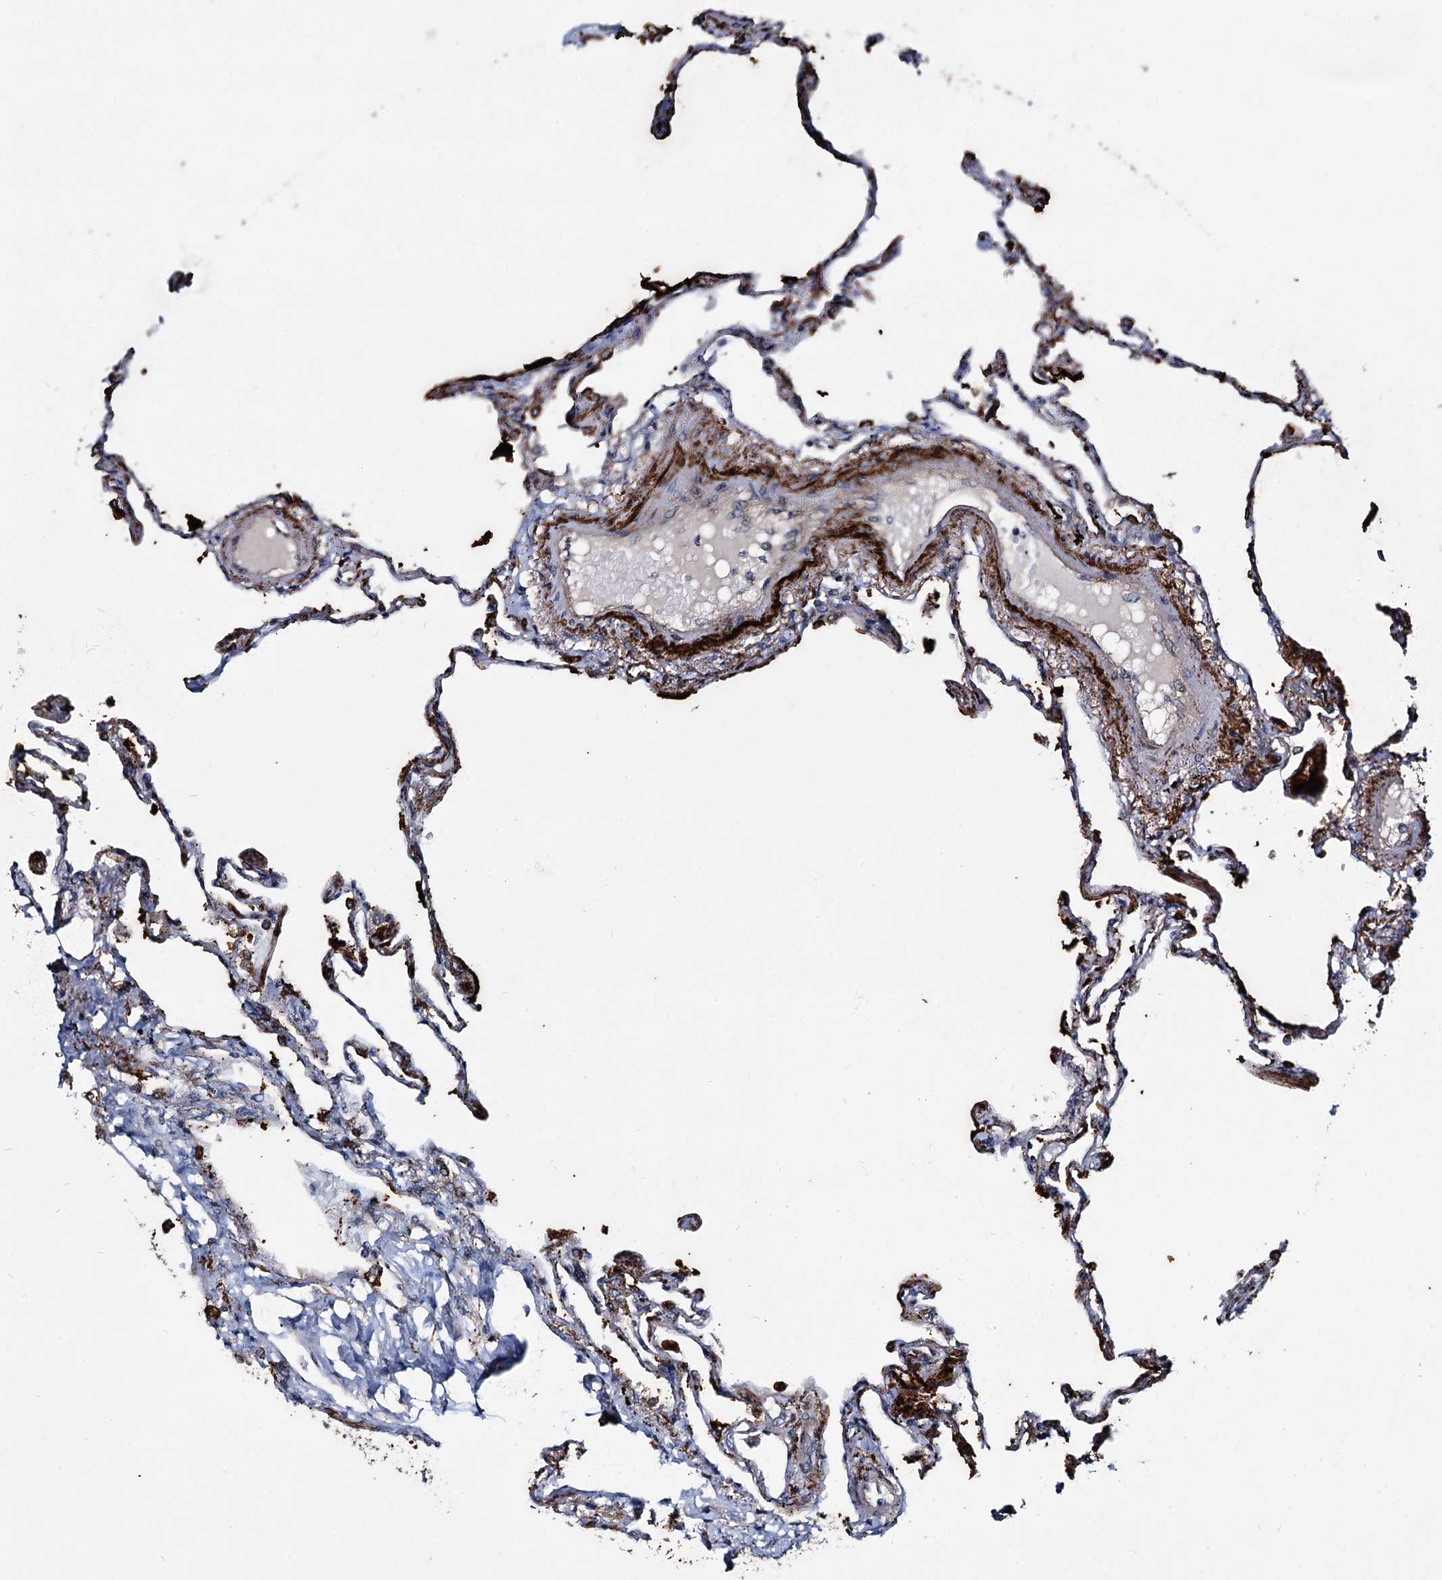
{"staining": {"intensity": "moderate", "quantity": "25%-75%", "location": "cytoplasmic/membranous"}, "tissue": "lung", "cell_type": "Alveolar cells", "image_type": "normal", "snomed": [{"axis": "morphology", "description": "Normal tissue, NOS"}, {"axis": "topography", "description": "Lung"}], "caption": "This is a histology image of IHC staining of normal lung, which shows moderate positivity in the cytoplasmic/membranous of alveolar cells.", "gene": "ARHGAP42", "patient": {"sex": "female", "age": 67}}